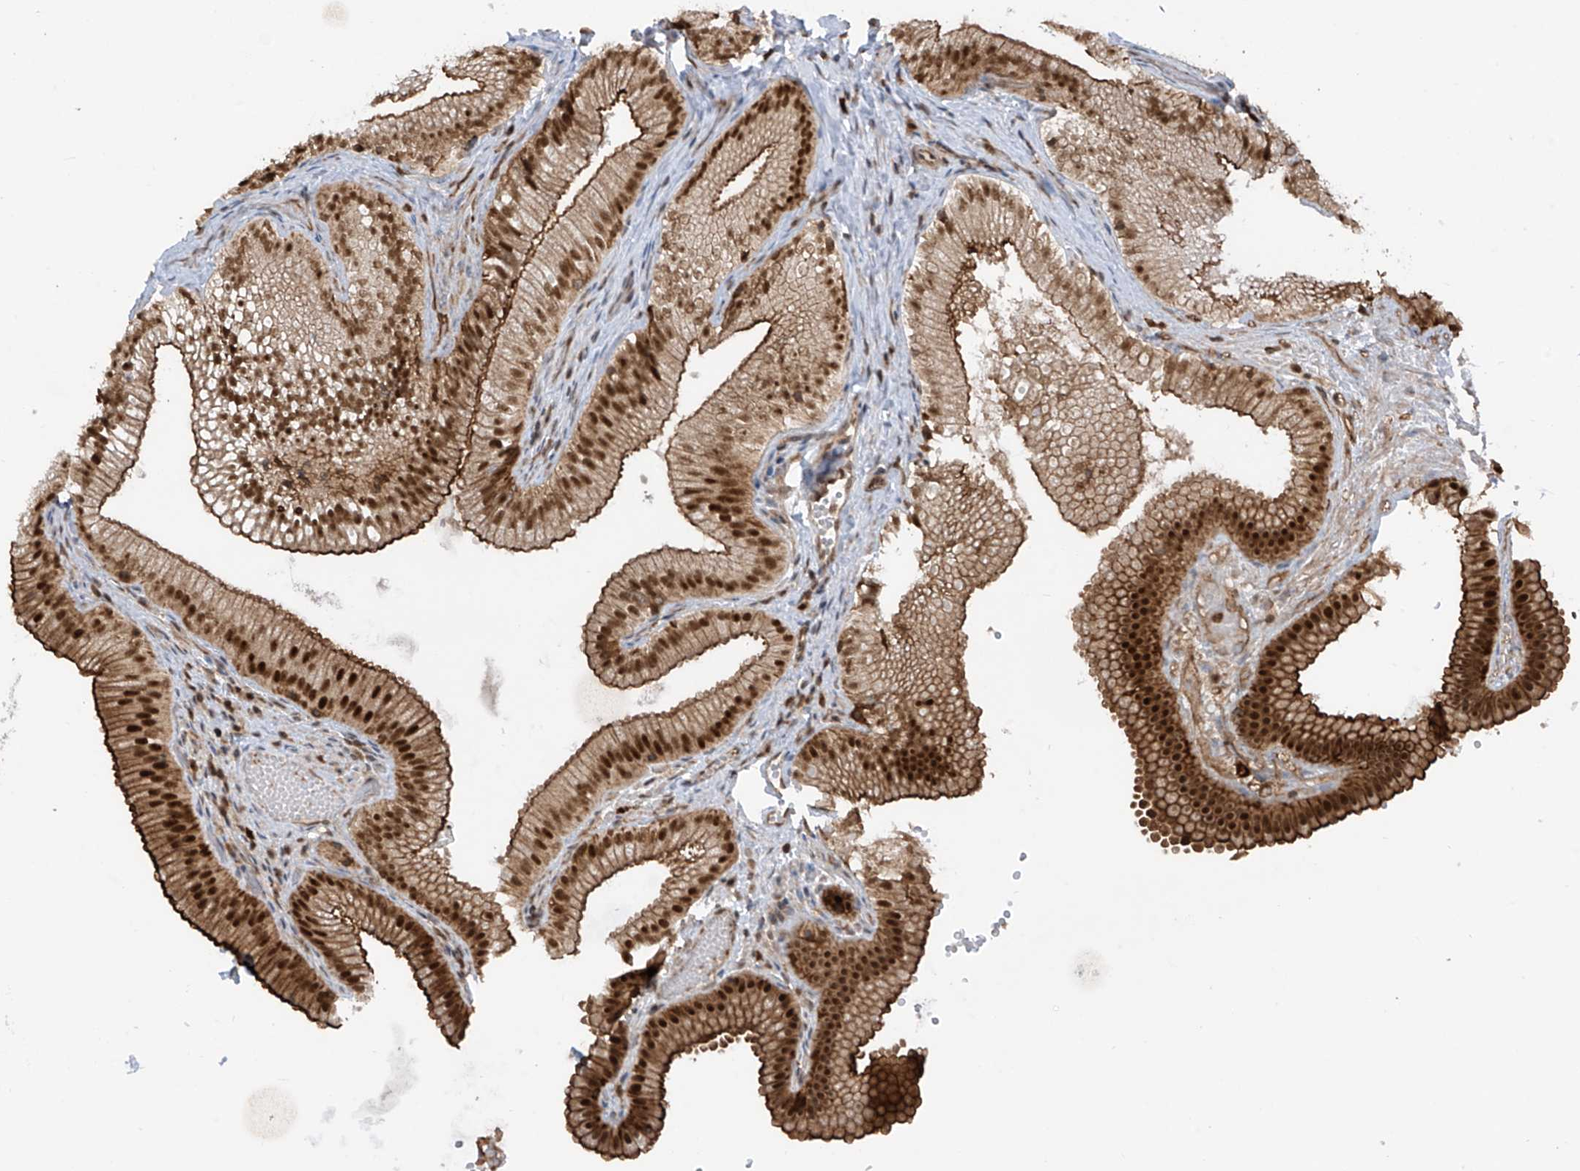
{"staining": {"intensity": "strong", "quantity": ">75%", "location": "cytoplasmic/membranous,nuclear"}, "tissue": "gallbladder", "cell_type": "Glandular cells", "image_type": "normal", "snomed": [{"axis": "morphology", "description": "Normal tissue, NOS"}, {"axis": "topography", "description": "Gallbladder"}], "caption": "Gallbladder stained with DAB immunohistochemistry (IHC) reveals high levels of strong cytoplasmic/membranous,nuclear expression in about >75% of glandular cells. The protein is stained brown, and the nuclei are stained in blue (DAB IHC with brightfield microscopy, high magnification).", "gene": "REPIN1", "patient": {"sex": "female", "age": 30}}